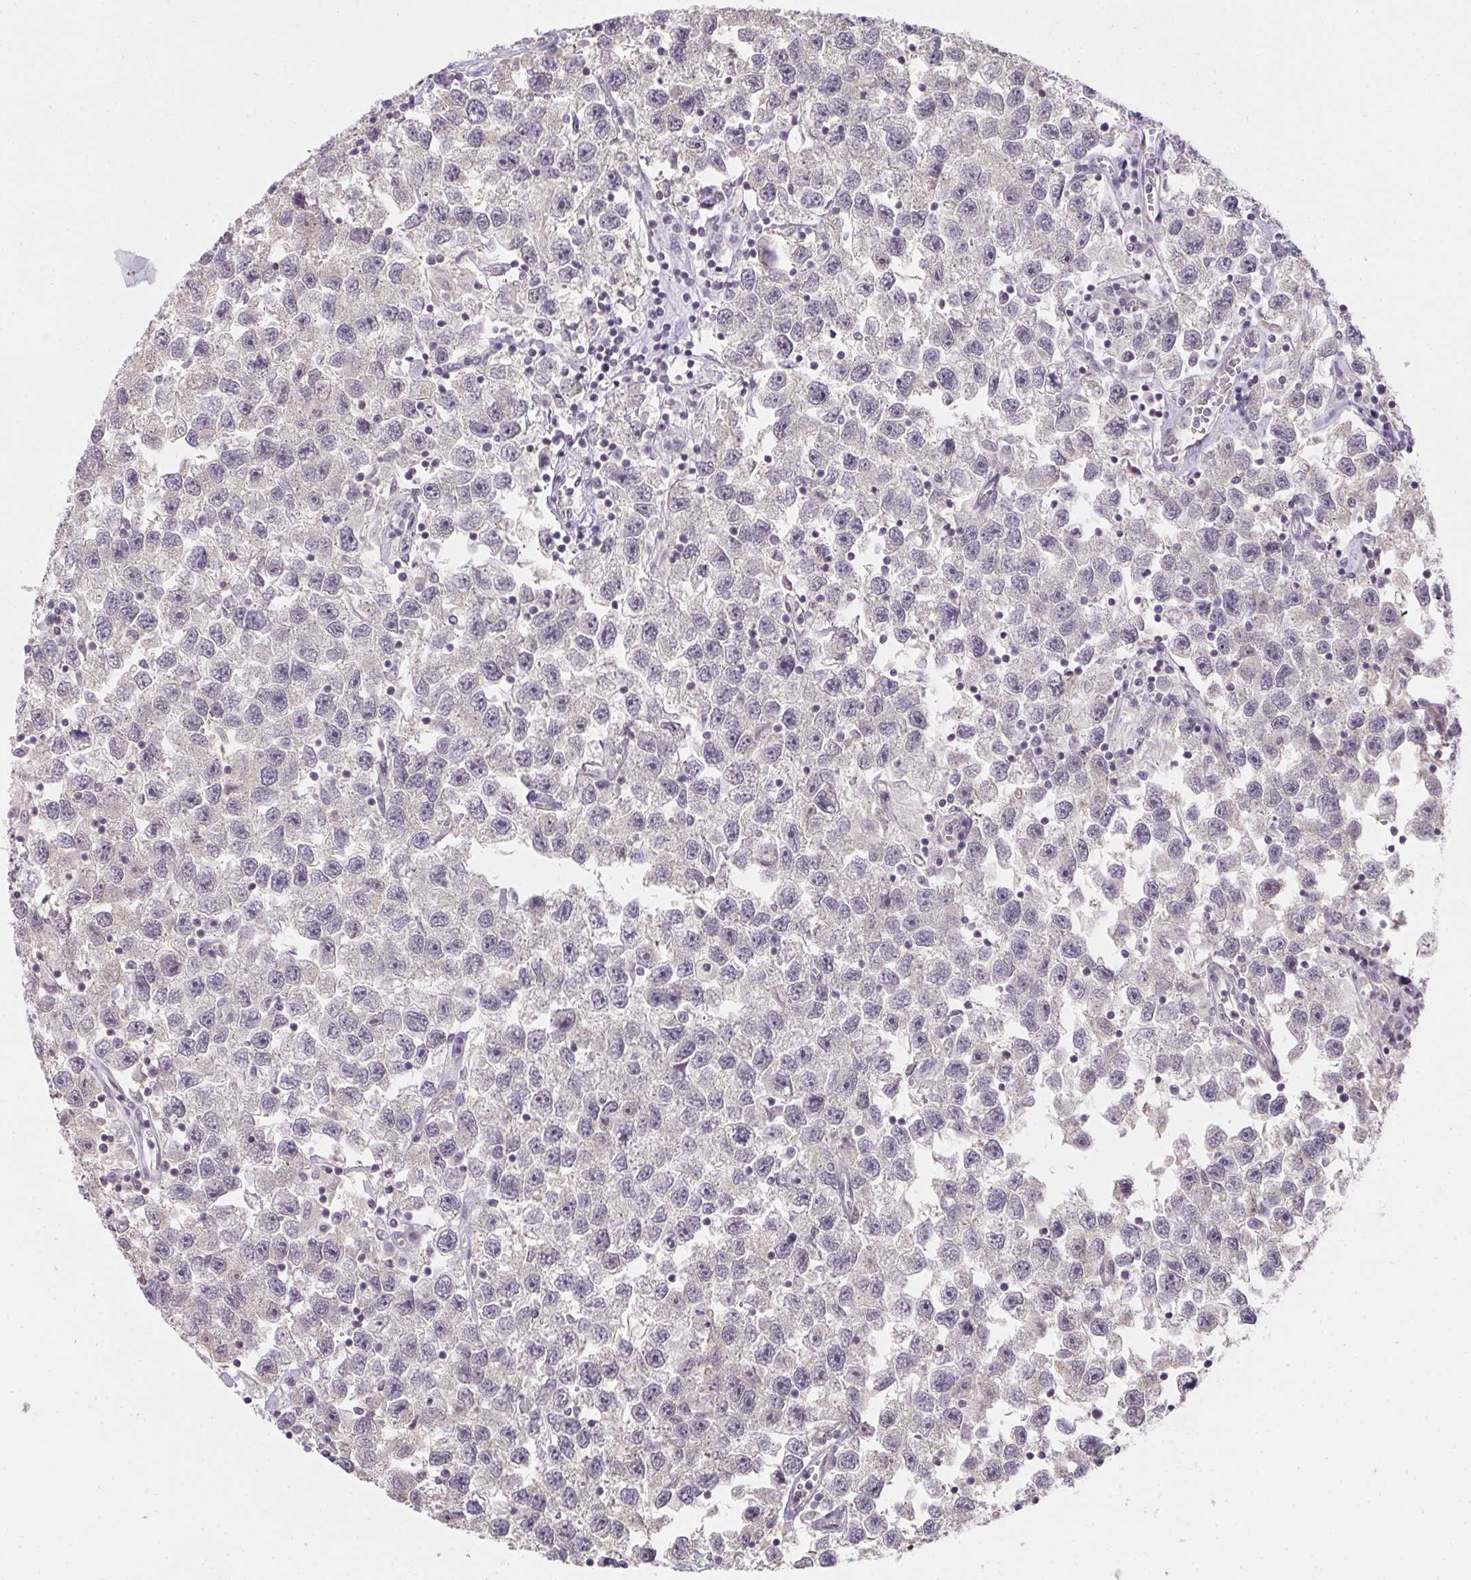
{"staining": {"intensity": "negative", "quantity": "none", "location": "none"}, "tissue": "testis cancer", "cell_type": "Tumor cells", "image_type": "cancer", "snomed": [{"axis": "morphology", "description": "Seminoma, NOS"}, {"axis": "topography", "description": "Testis"}], "caption": "Testis seminoma stained for a protein using immunohistochemistry (IHC) displays no staining tumor cells.", "gene": "GSDMB", "patient": {"sex": "male", "age": 26}}